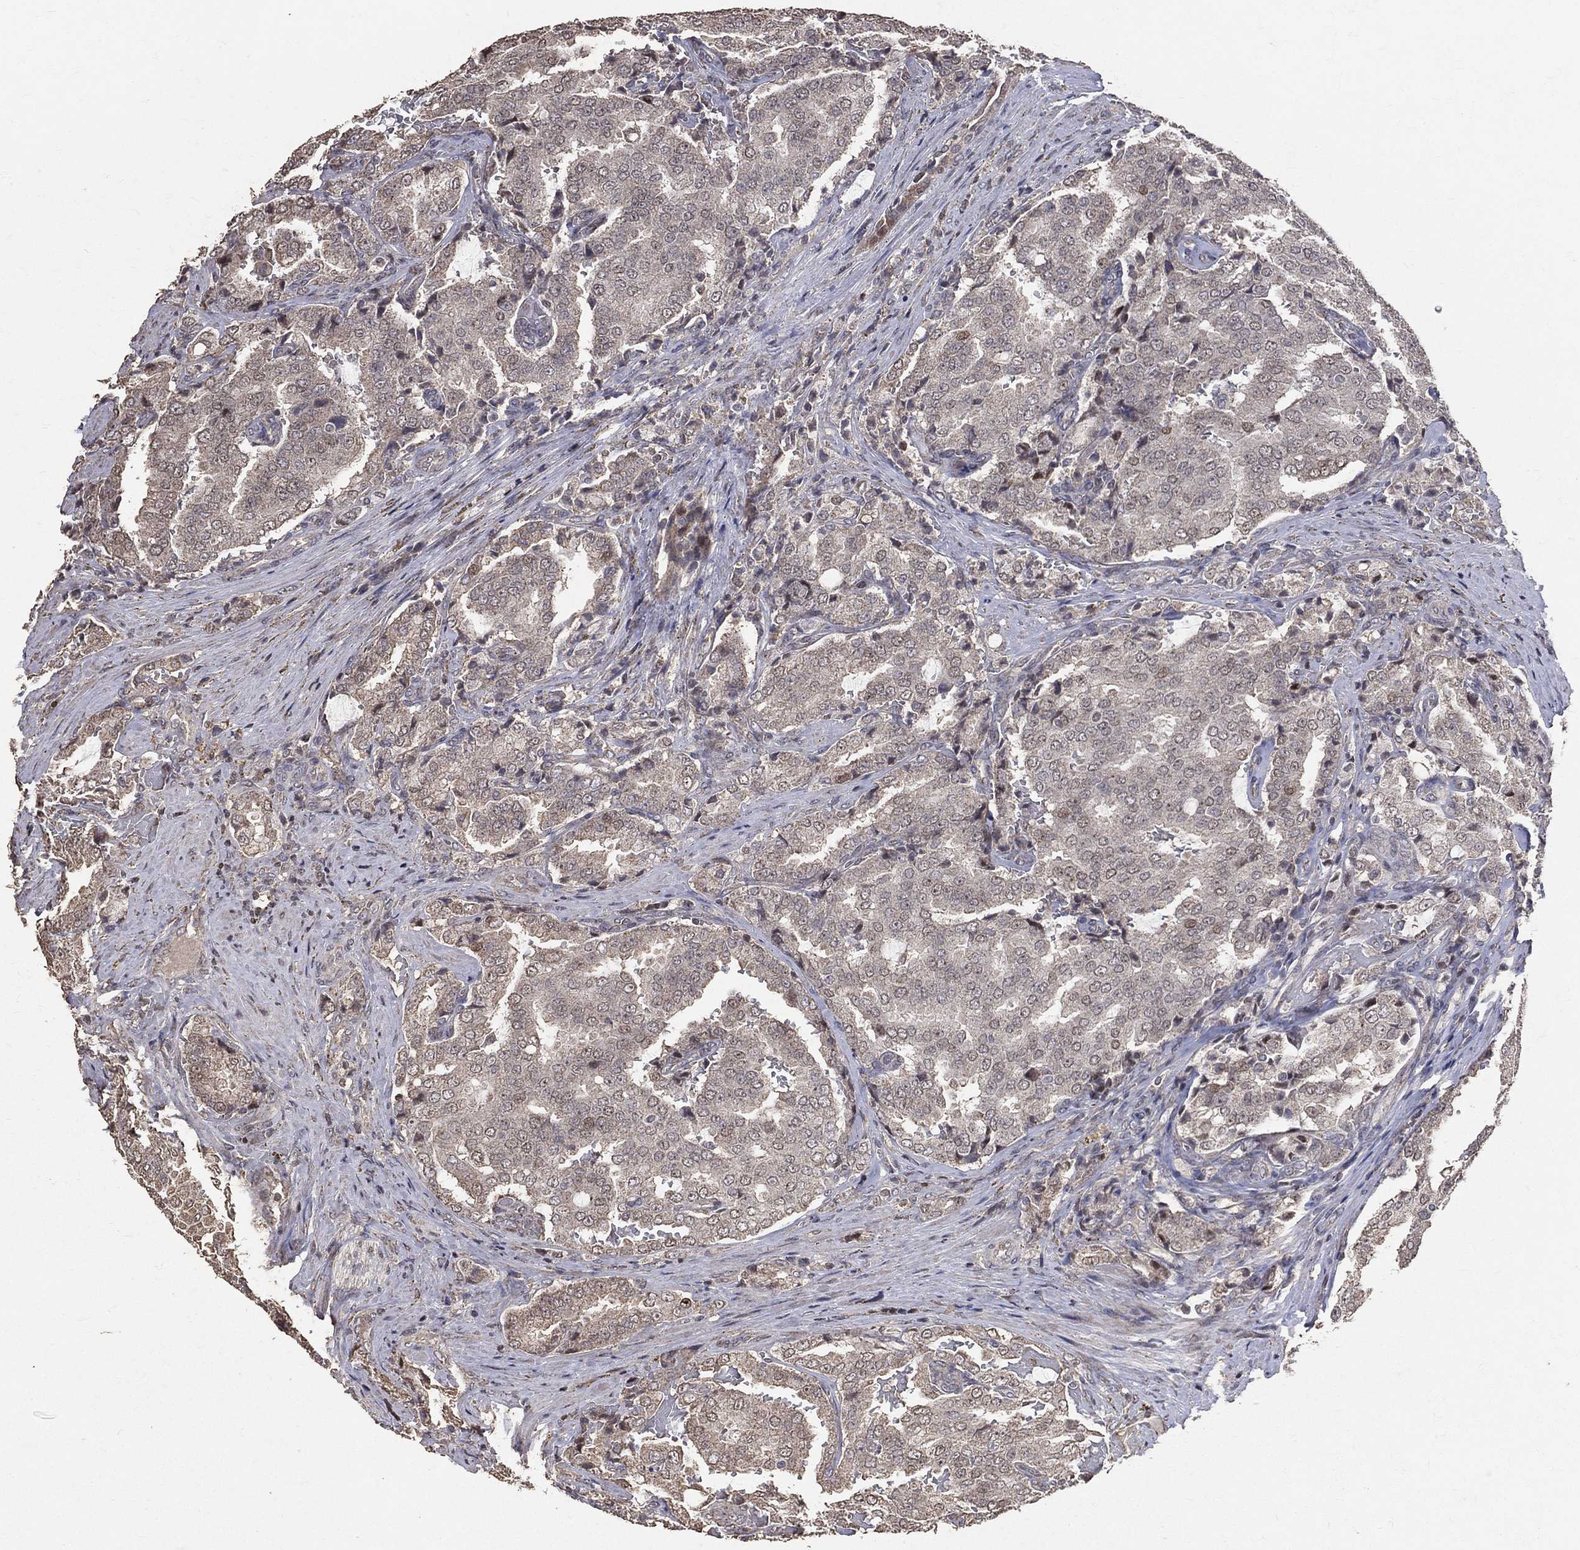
{"staining": {"intensity": "weak", "quantity": "25%-75%", "location": "cytoplasmic/membranous"}, "tissue": "prostate cancer", "cell_type": "Tumor cells", "image_type": "cancer", "snomed": [{"axis": "morphology", "description": "Adenocarcinoma, NOS"}, {"axis": "topography", "description": "Prostate"}], "caption": "Prostate cancer stained with a brown dye displays weak cytoplasmic/membranous positive staining in about 25%-75% of tumor cells.", "gene": "LY6K", "patient": {"sex": "male", "age": 65}}